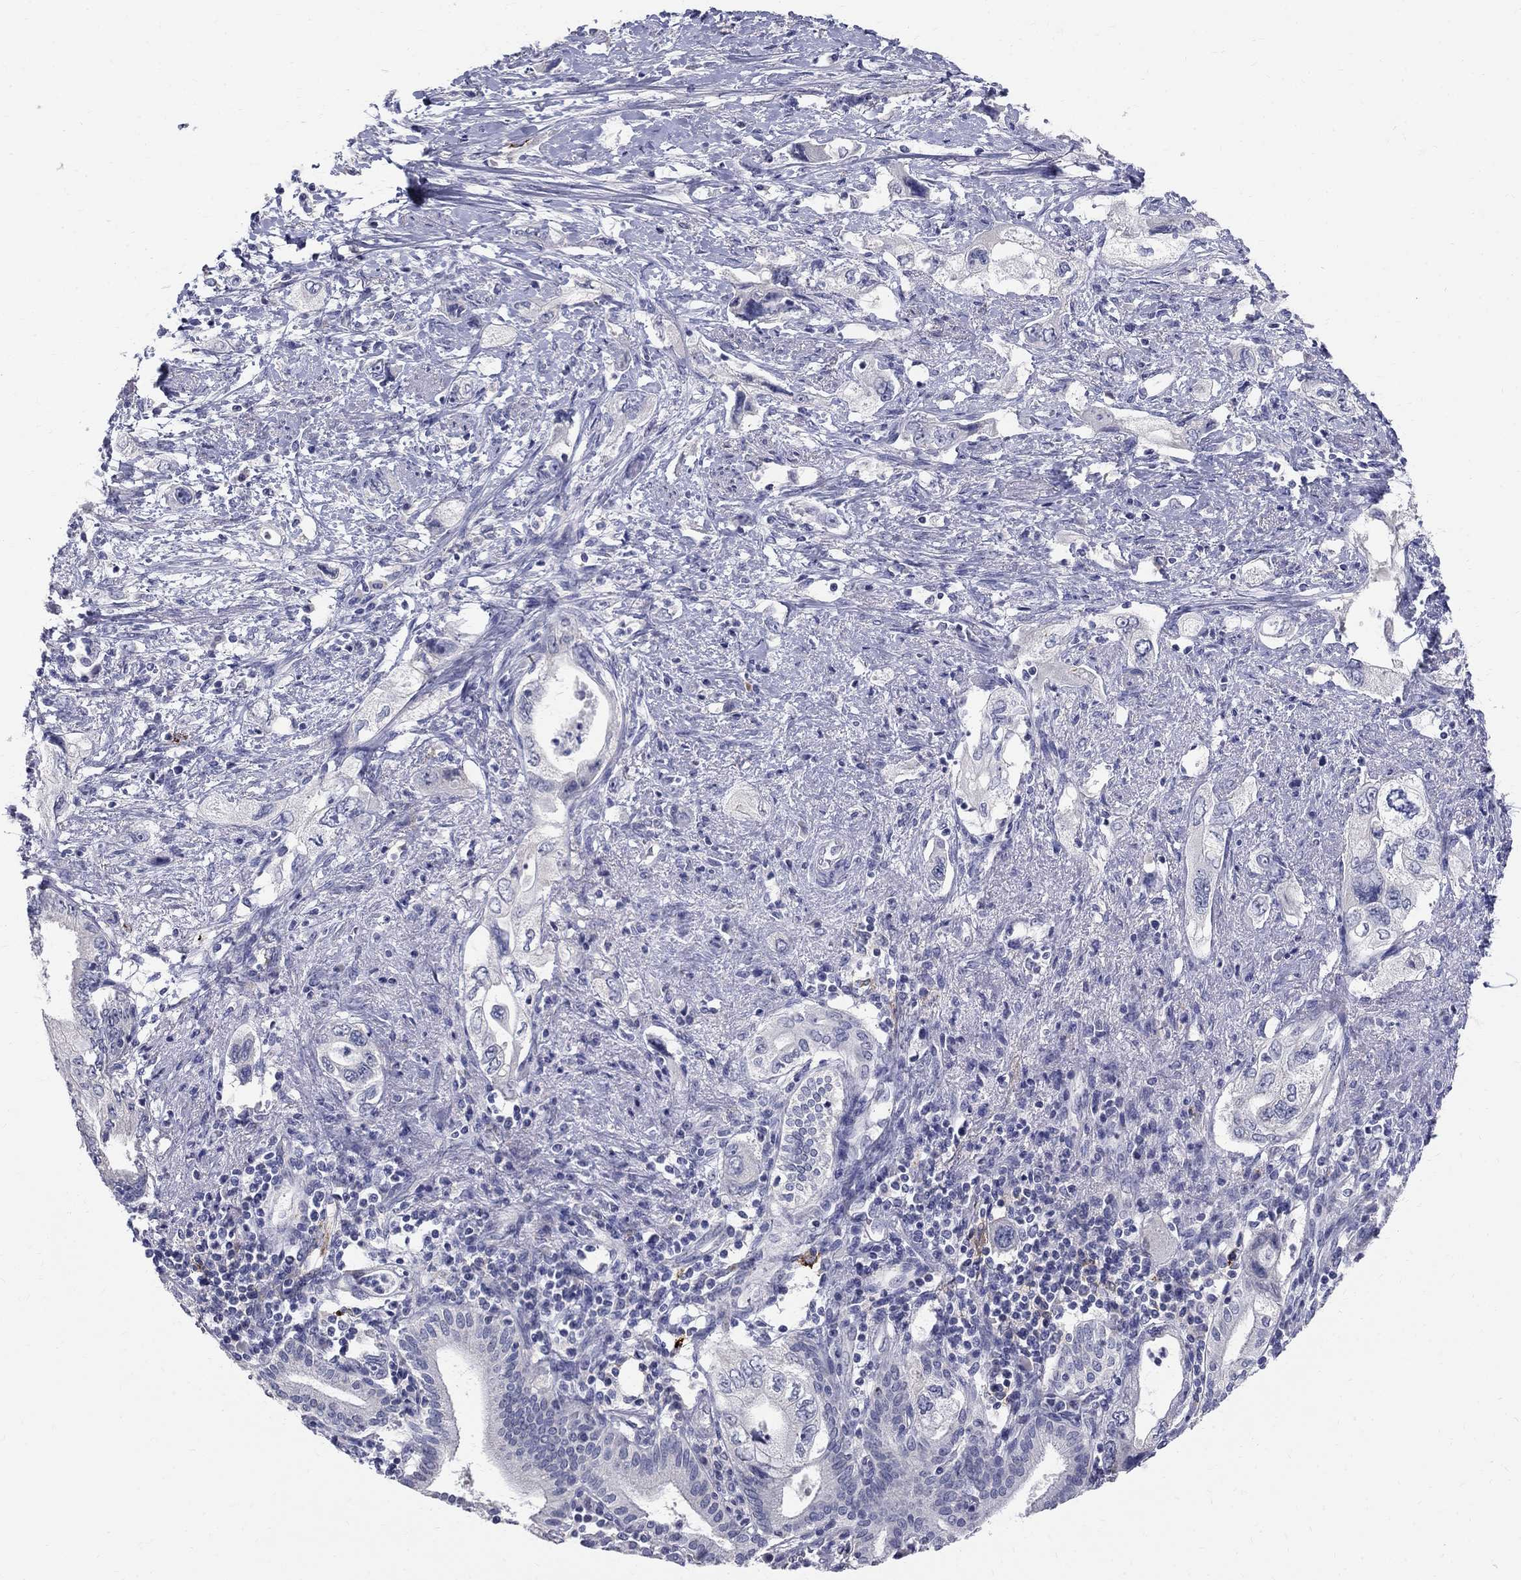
{"staining": {"intensity": "negative", "quantity": "none", "location": "none"}, "tissue": "pancreatic cancer", "cell_type": "Tumor cells", "image_type": "cancer", "snomed": [{"axis": "morphology", "description": "Adenocarcinoma, NOS"}, {"axis": "topography", "description": "Pancreas"}], "caption": "Photomicrograph shows no significant protein positivity in tumor cells of adenocarcinoma (pancreatic). The staining is performed using DAB (3,3'-diaminobenzidine) brown chromogen with nuclei counter-stained in using hematoxylin.", "gene": "TP53TG5", "patient": {"sex": "female", "age": 73}}